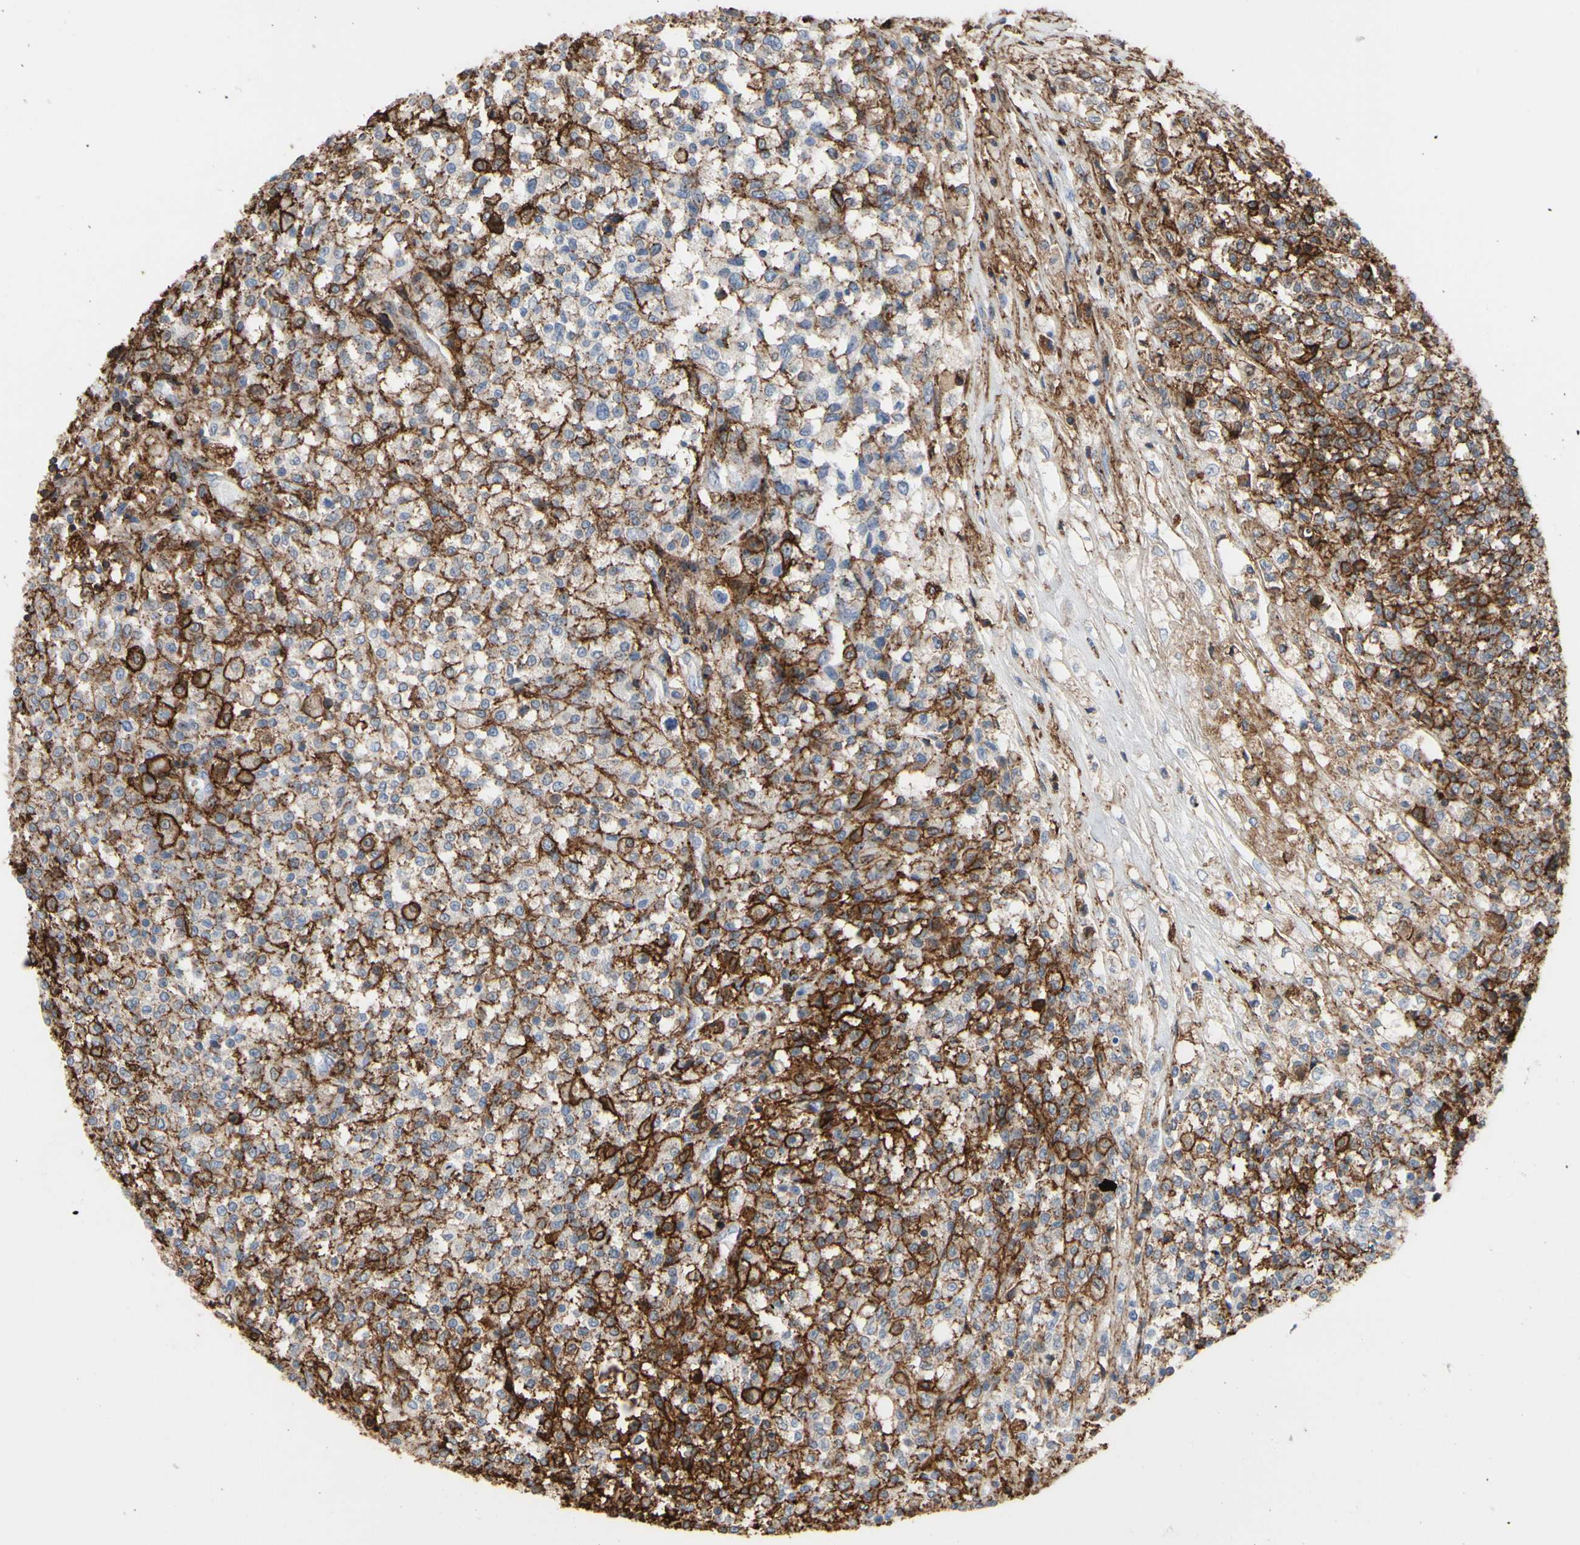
{"staining": {"intensity": "strong", "quantity": ">75%", "location": "cytoplasmic/membranous"}, "tissue": "testis cancer", "cell_type": "Tumor cells", "image_type": "cancer", "snomed": [{"axis": "morphology", "description": "Seminoma, NOS"}, {"axis": "topography", "description": "Testis"}], "caption": "Strong cytoplasmic/membranous protein expression is seen in about >75% of tumor cells in testis cancer (seminoma). The protein is stained brown, and the nuclei are stained in blue (DAB (3,3'-diaminobenzidine) IHC with brightfield microscopy, high magnification).", "gene": "ANXA6", "patient": {"sex": "male", "age": 59}}